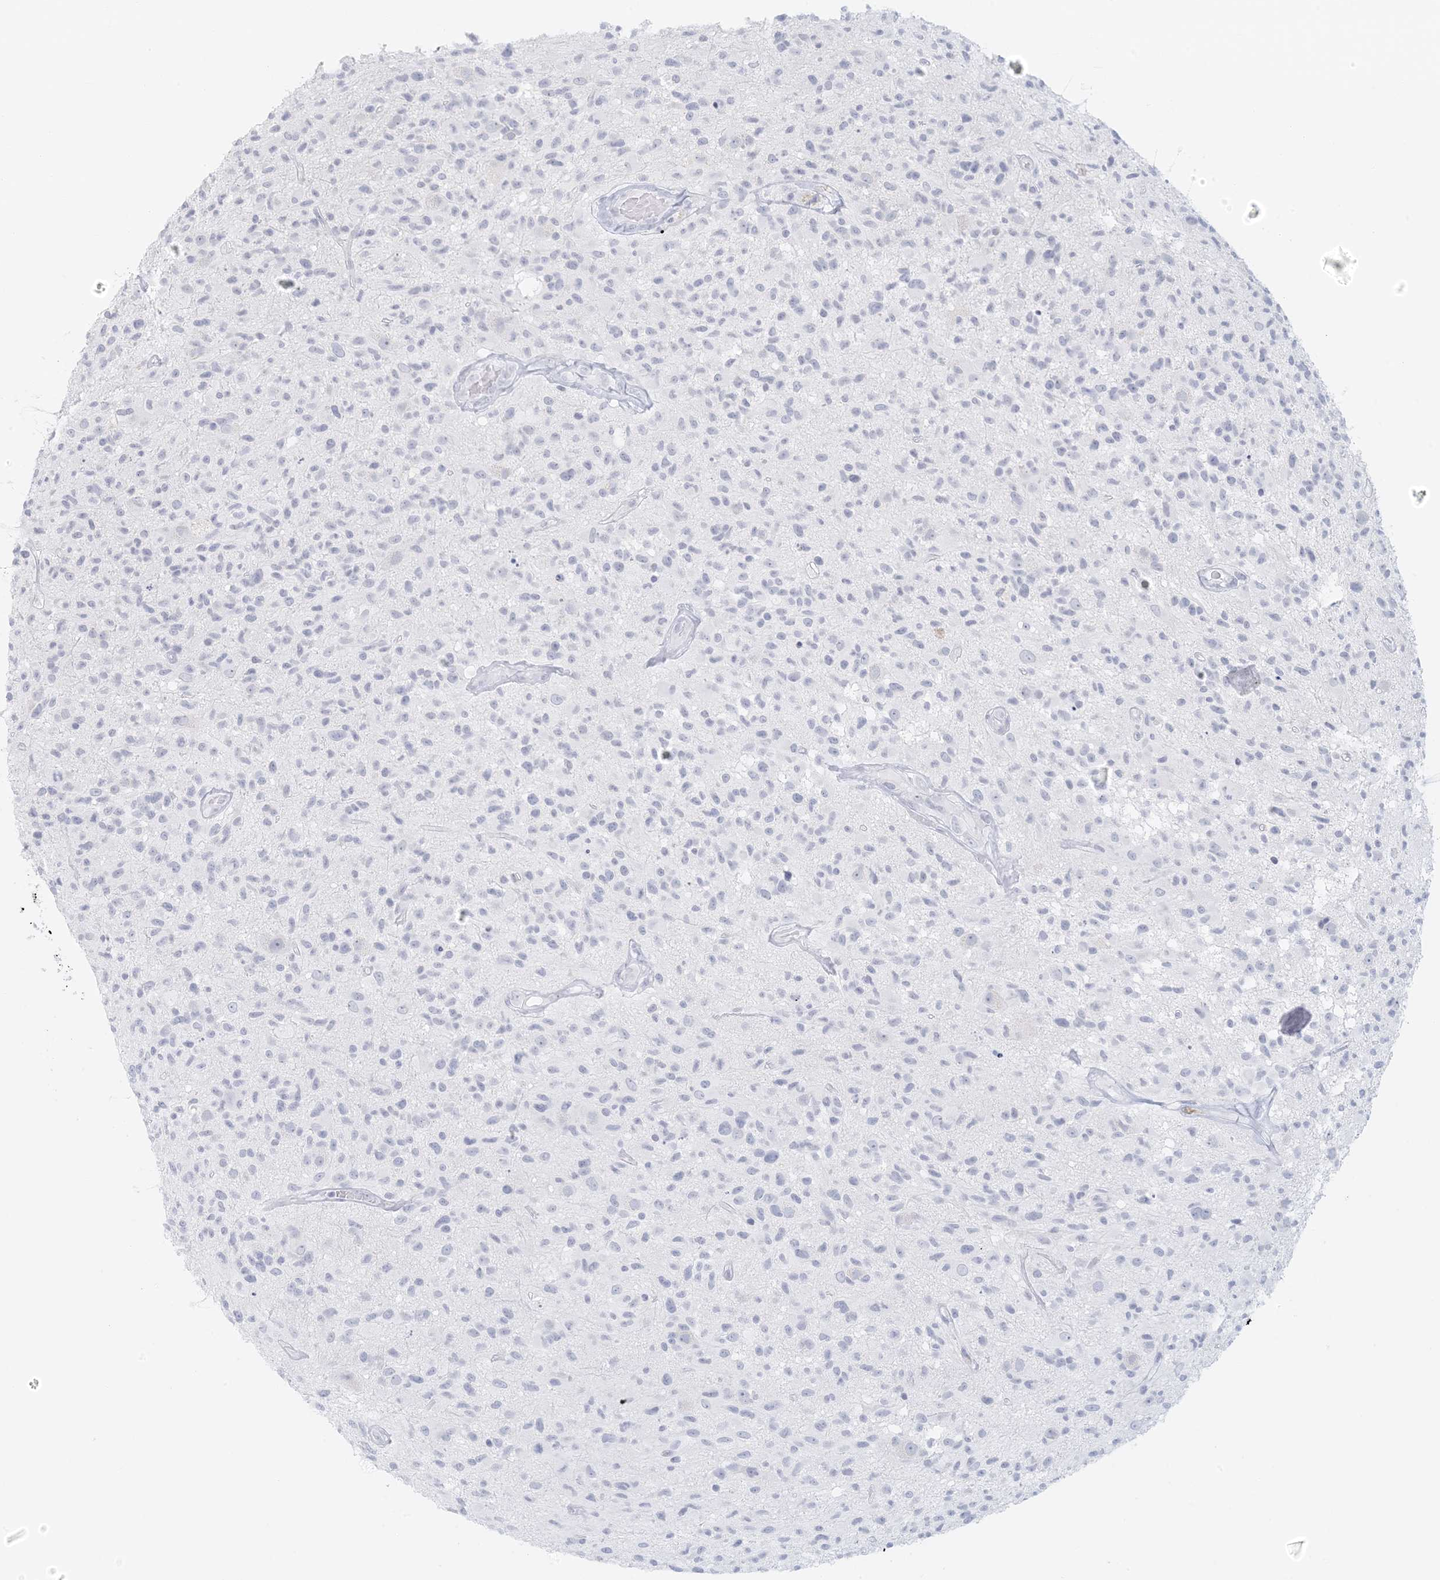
{"staining": {"intensity": "negative", "quantity": "none", "location": "none"}, "tissue": "glioma", "cell_type": "Tumor cells", "image_type": "cancer", "snomed": [{"axis": "morphology", "description": "Glioma, malignant, High grade"}, {"axis": "morphology", "description": "Glioblastoma, NOS"}, {"axis": "topography", "description": "Brain"}], "caption": "Micrograph shows no protein expression in tumor cells of glioma tissue.", "gene": "LIPT1", "patient": {"sex": "male", "age": 60}}